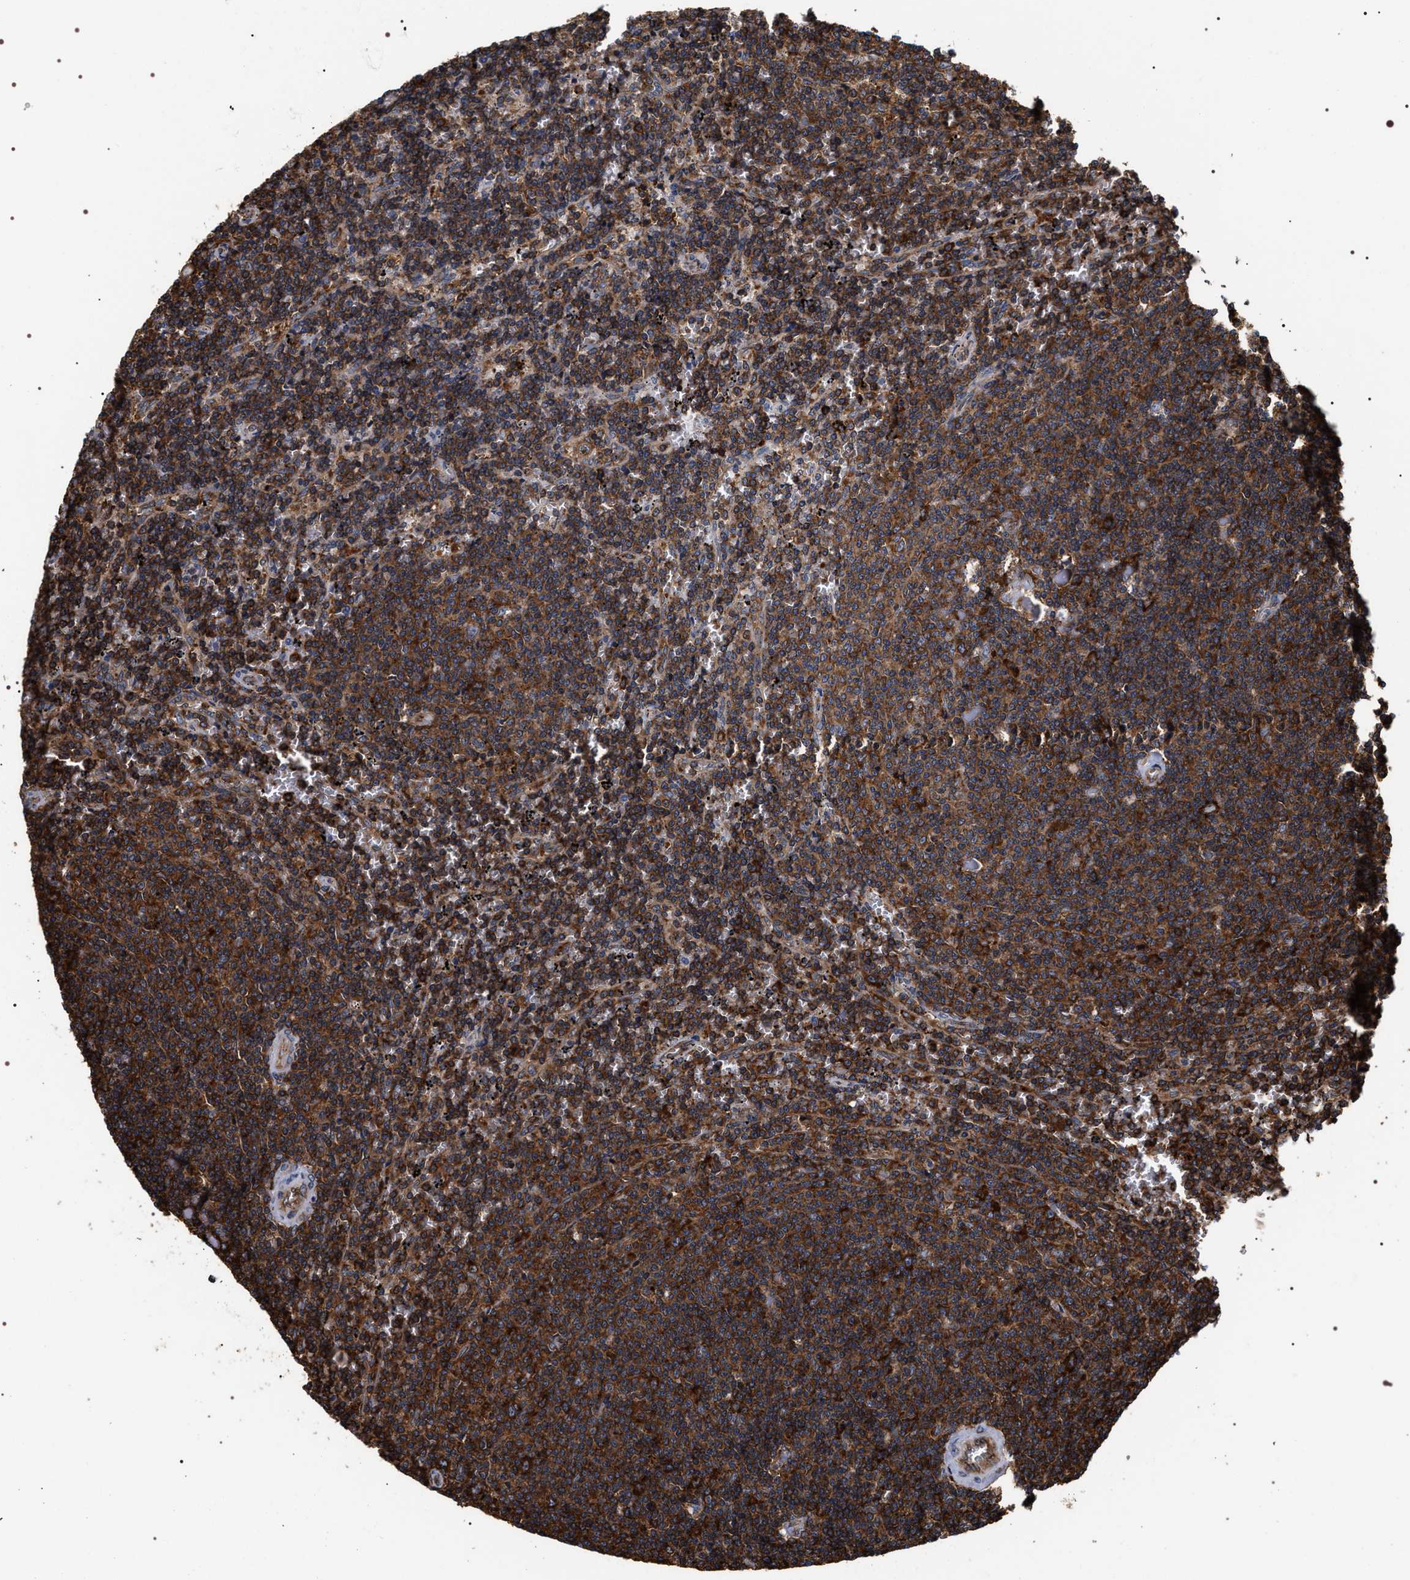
{"staining": {"intensity": "strong", "quantity": ">75%", "location": "cytoplasmic/membranous"}, "tissue": "lymphoma", "cell_type": "Tumor cells", "image_type": "cancer", "snomed": [{"axis": "morphology", "description": "Malignant lymphoma, non-Hodgkin's type, Low grade"}, {"axis": "topography", "description": "Spleen"}], "caption": "Lymphoma stained with a protein marker reveals strong staining in tumor cells.", "gene": "SERBP1", "patient": {"sex": "female", "age": 50}}